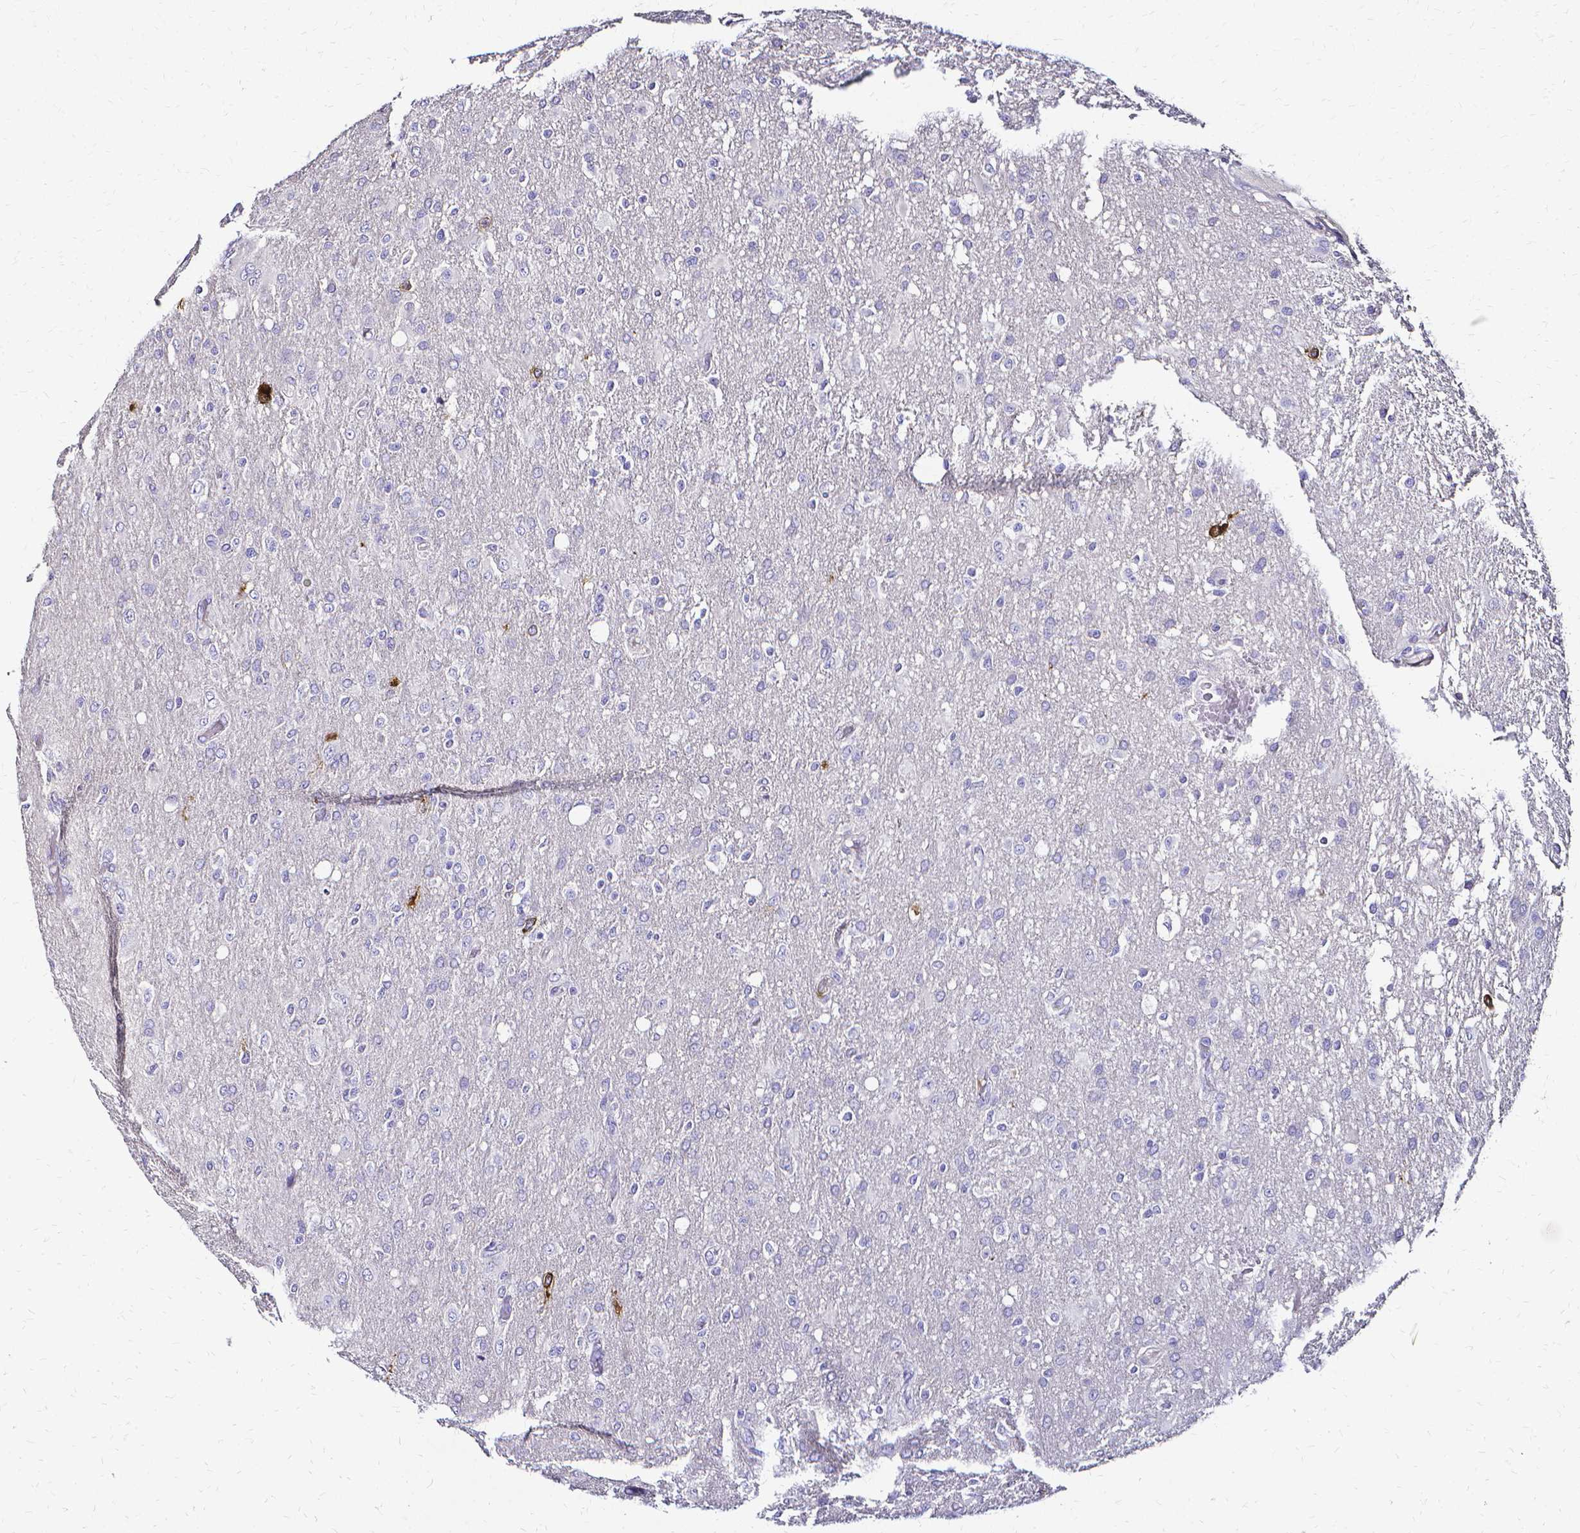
{"staining": {"intensity": "negative", "quantity": "none", "location": "none"}, "tissue": "glioma", "cell_type": "Tumor cells", "image_type": "cancer", "snomed": [{"axis": "morphology", "description": "Glioma, malignant, High grade"}, {"axis": "topography", "description": "Brain"}], "caption": "Tumor cells show no significant expression in glioma.", "gene": "CCNB1", "patient": {"sex": "male", "age": 53}}